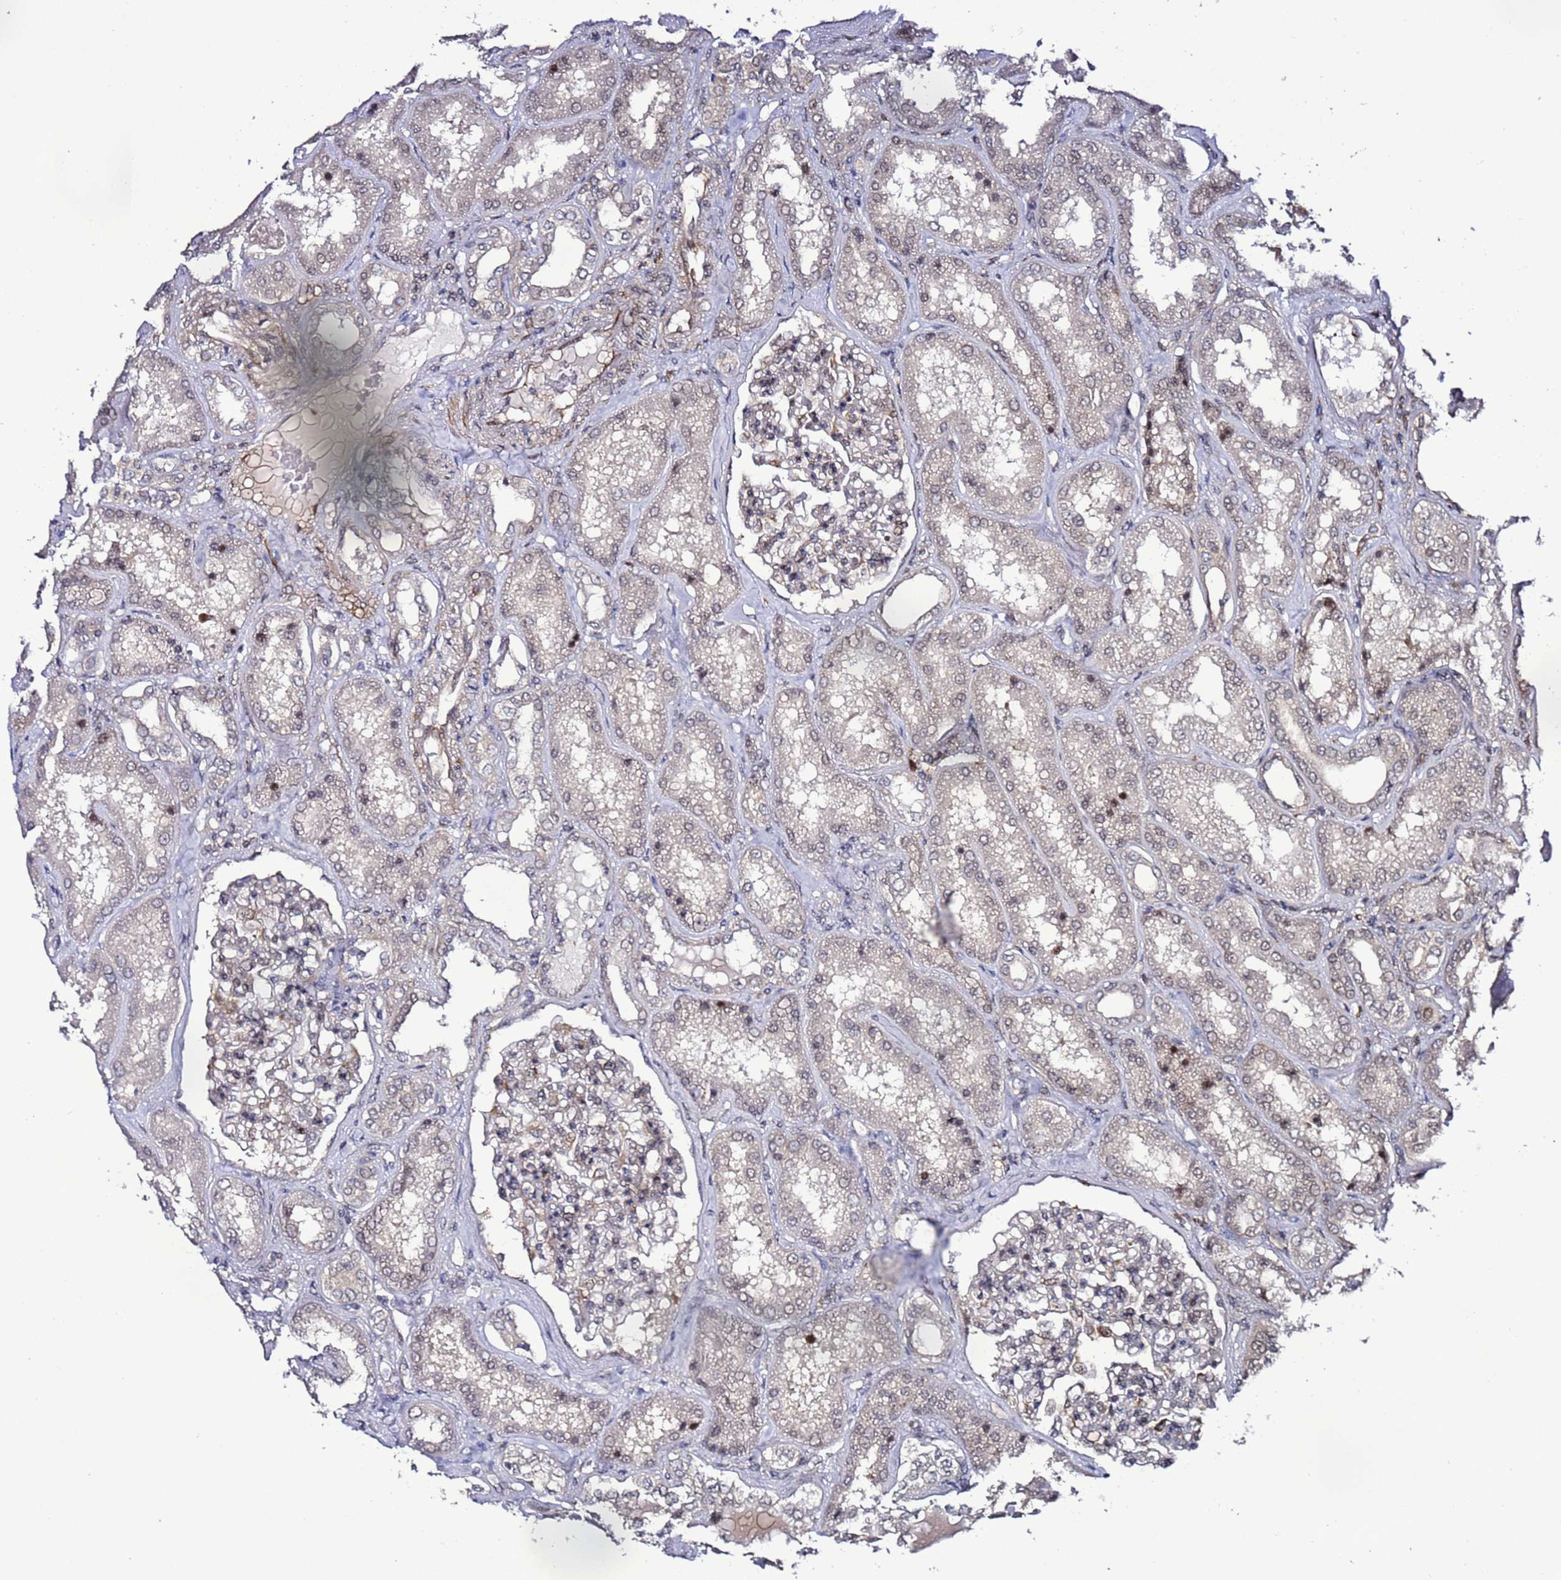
{"staining": {"intensity": "moderate", "quantity": "<25%", "location": "cytoplasmic/membranous,nuclear"}, "tissue": "kidney", "cell_type": "Cells in glomeruli", "image_type": "normal", "snomed": [{"axis": "morphology", "description": "Normal tissue, NOS"}, {"axis": "topography", "description": "Kidney"}], "caption": "Immunohistochemical staining of normal human kidney reveals <25% levels of moderate cytoplasmic/membranous,nuclear protein expression in about <25% of cells in glomeruli. (brown staining indicates protein expression, while blue staining denotes nuclei).", "gene": "POLR2D", "patient": {"sex": "female", "age": 56}}